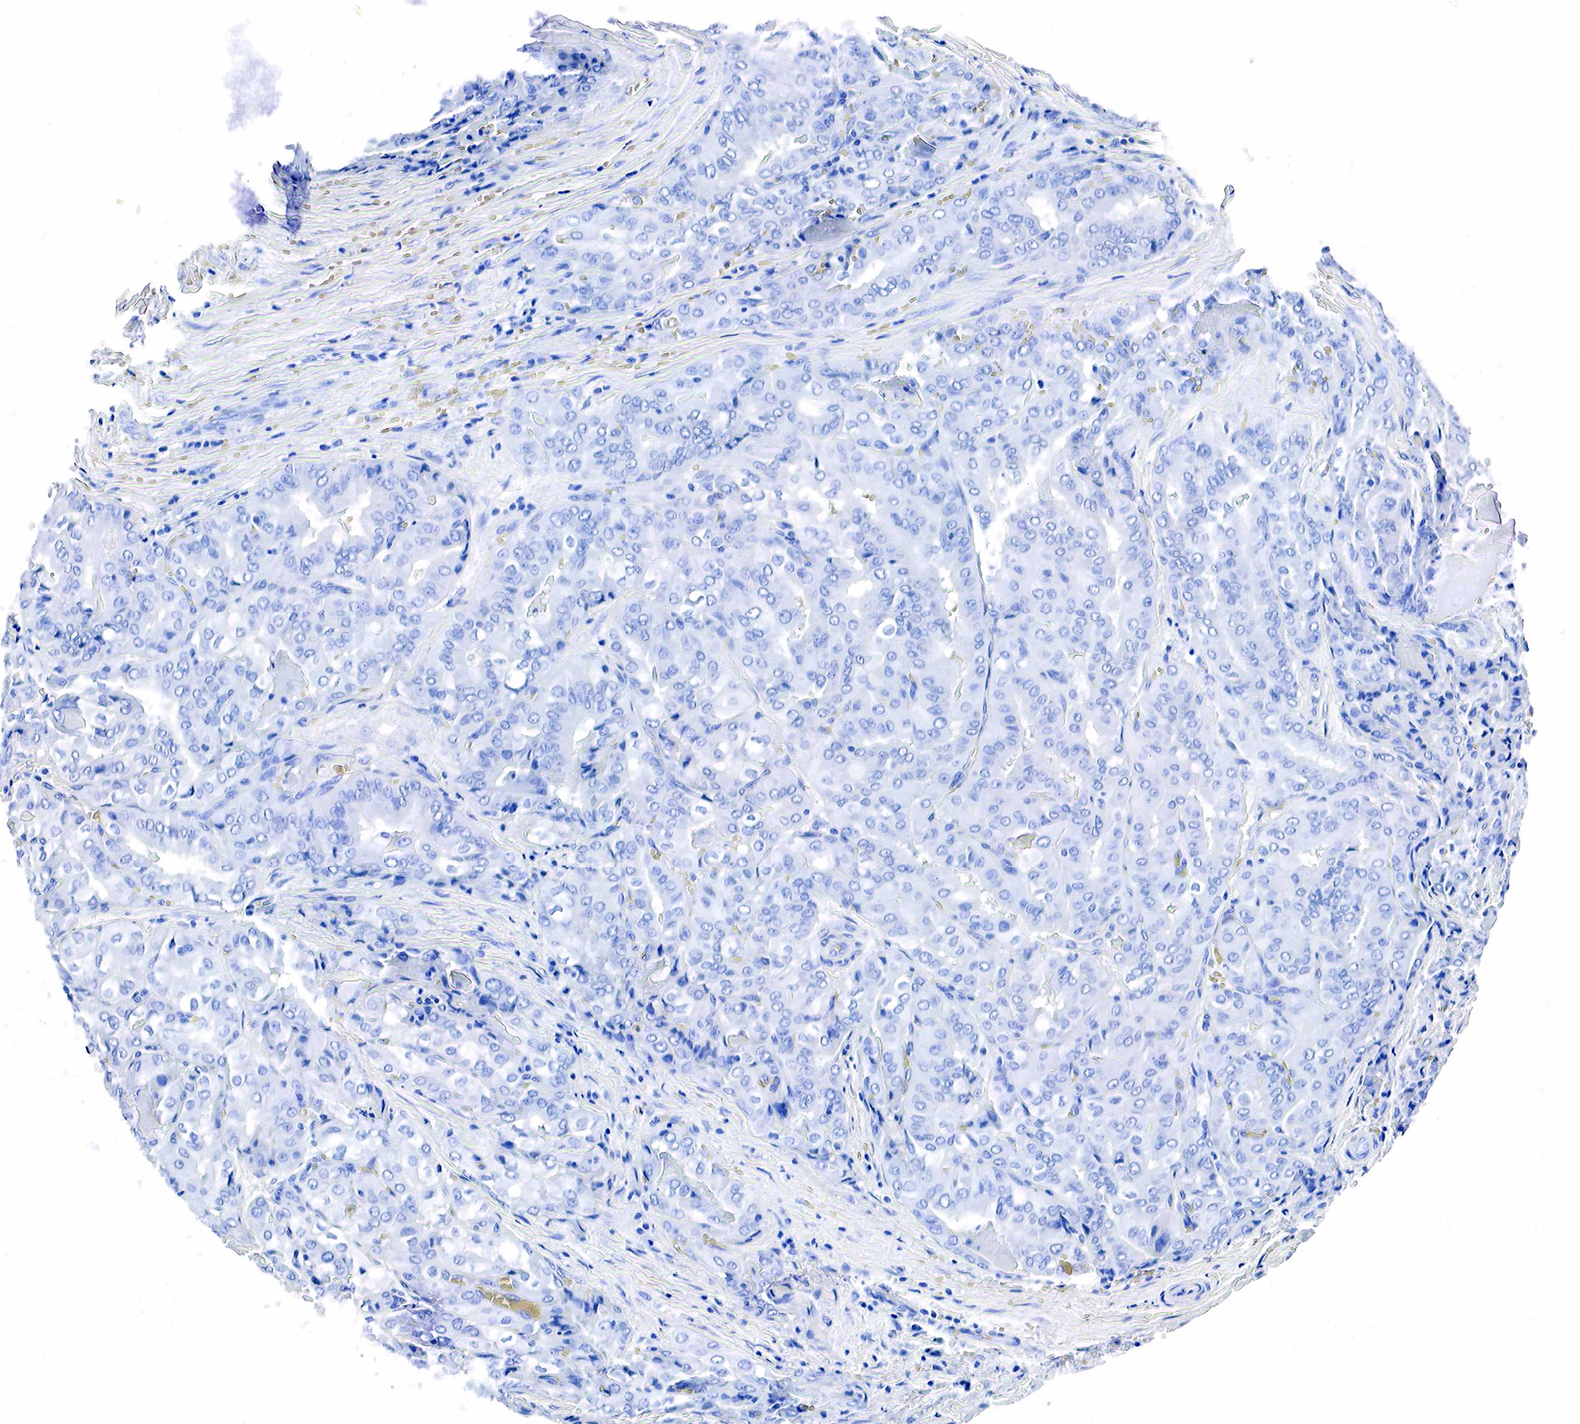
{"staining": {"intensity": "negative", "quantity": "none", "location": "none"}, "tissue": "thyroid cancer", "cell_type": "Tumor cells", "image_type": "cancer", "snomed": [{"axis": "morphology", "description": "Papillary adenocarcinoma, NOS"}, {"axis": "topography", "description": "Thyroid gland"}], "caption": "There is no significant positivity in tumor cells of papillary adenocarcinoma (thyroid).", "gene": "ACP3", "patient": {"sex": "female", "age": 71}}